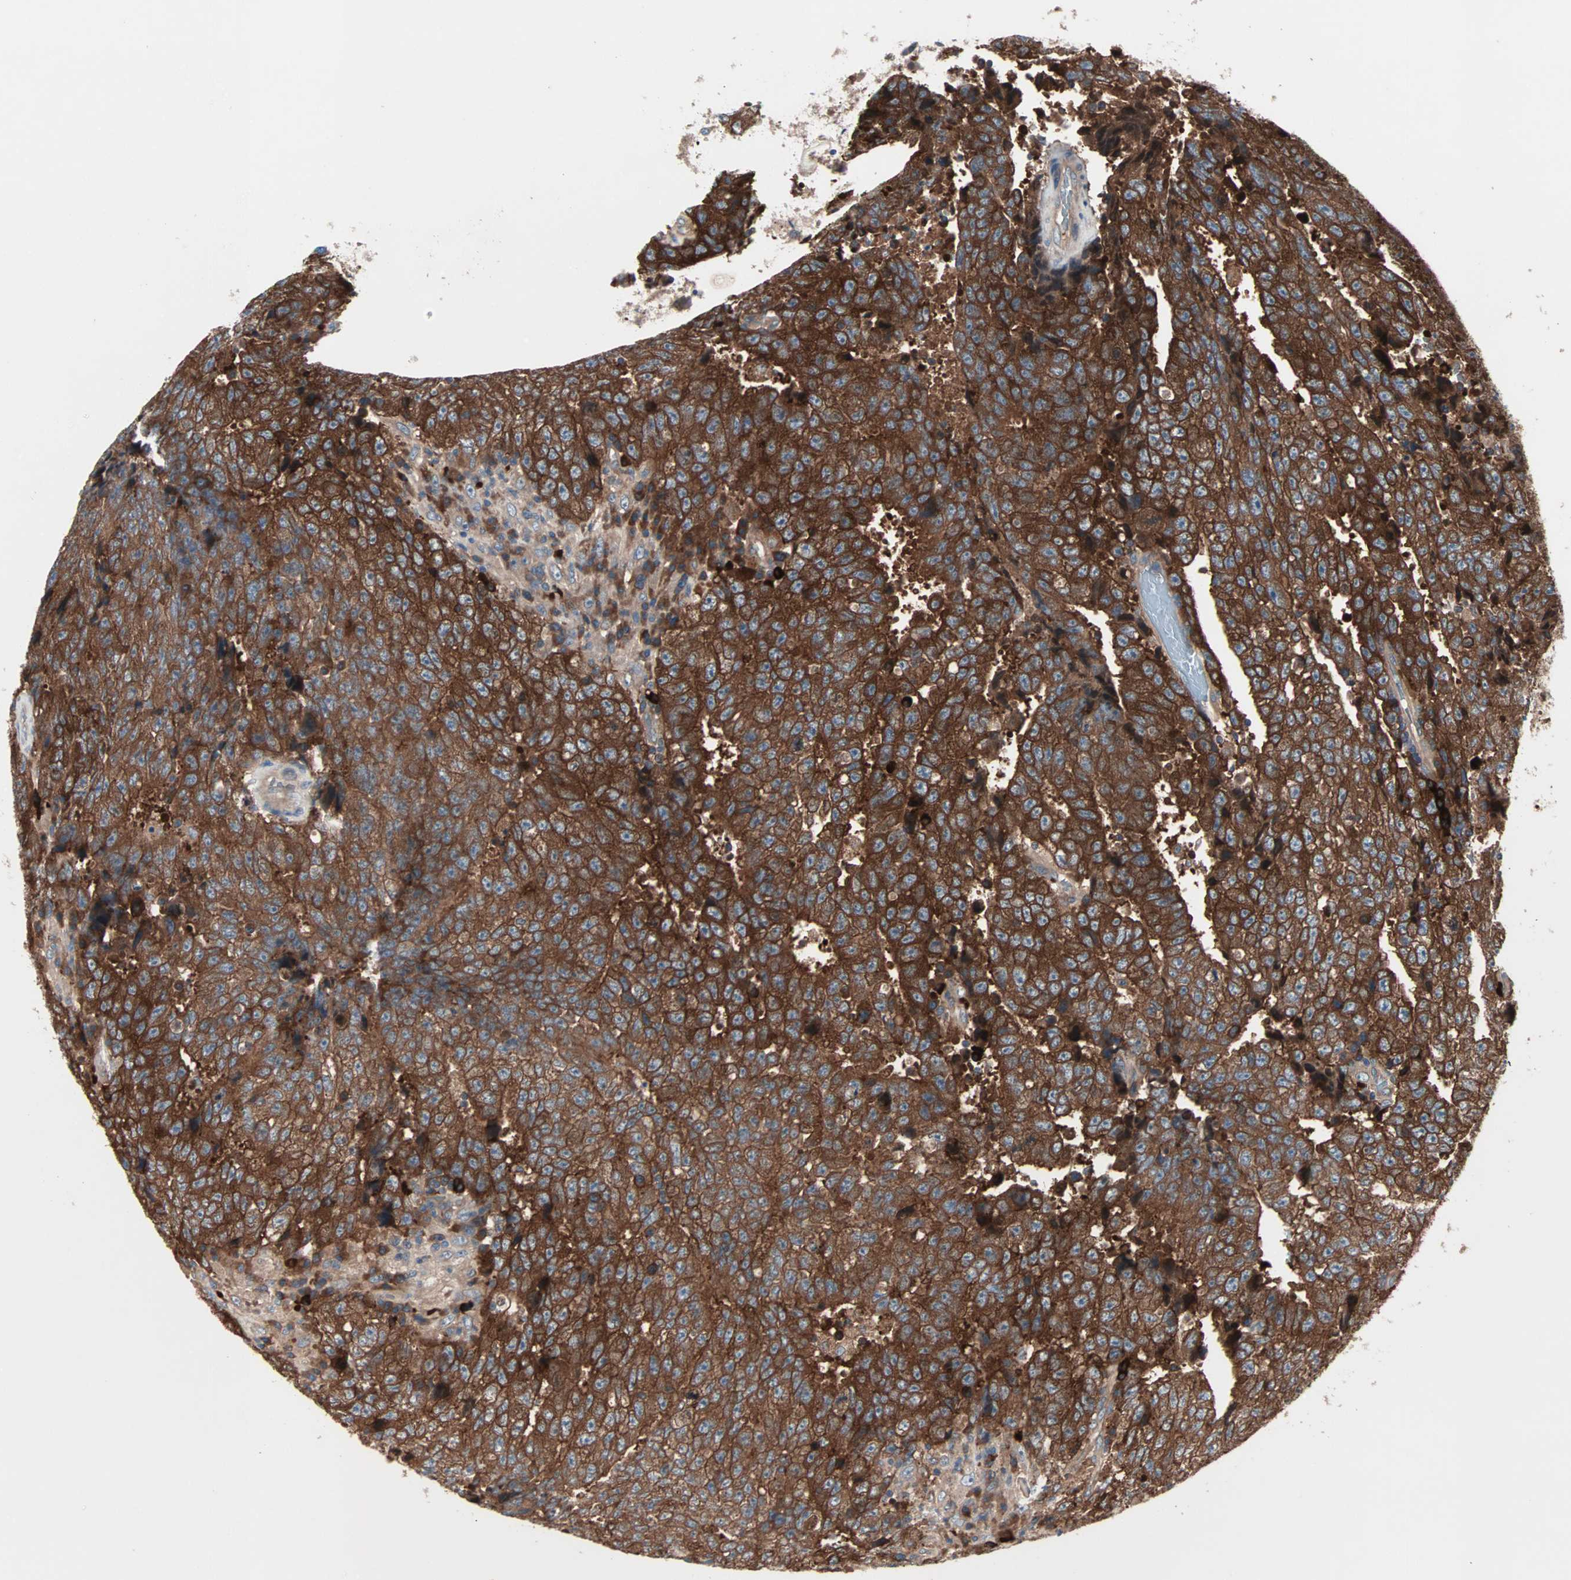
{"staining": {"intensity": "strong", "quantity": ">75%", "location": "cytoplasmic/membranous"}, "tissue": "testis cancer", "cell_type": "Tumor cells", "image_type": "cancer", "snomed": [{"axis": "morphology", "description": "Necrosis, NOS"}, {"axis": "morphology", "description": "Carcinoma, Embryonal, NOS"}, {"axis": "topography", "description": "Testis"}], "caption": "The immunohistochemical stain highlights strong cytoplasmic/membranous positivity in tumor cells of testis cancer tissue.", "gene": "CAD", "patient": {"sex": "male", "age": 19}}